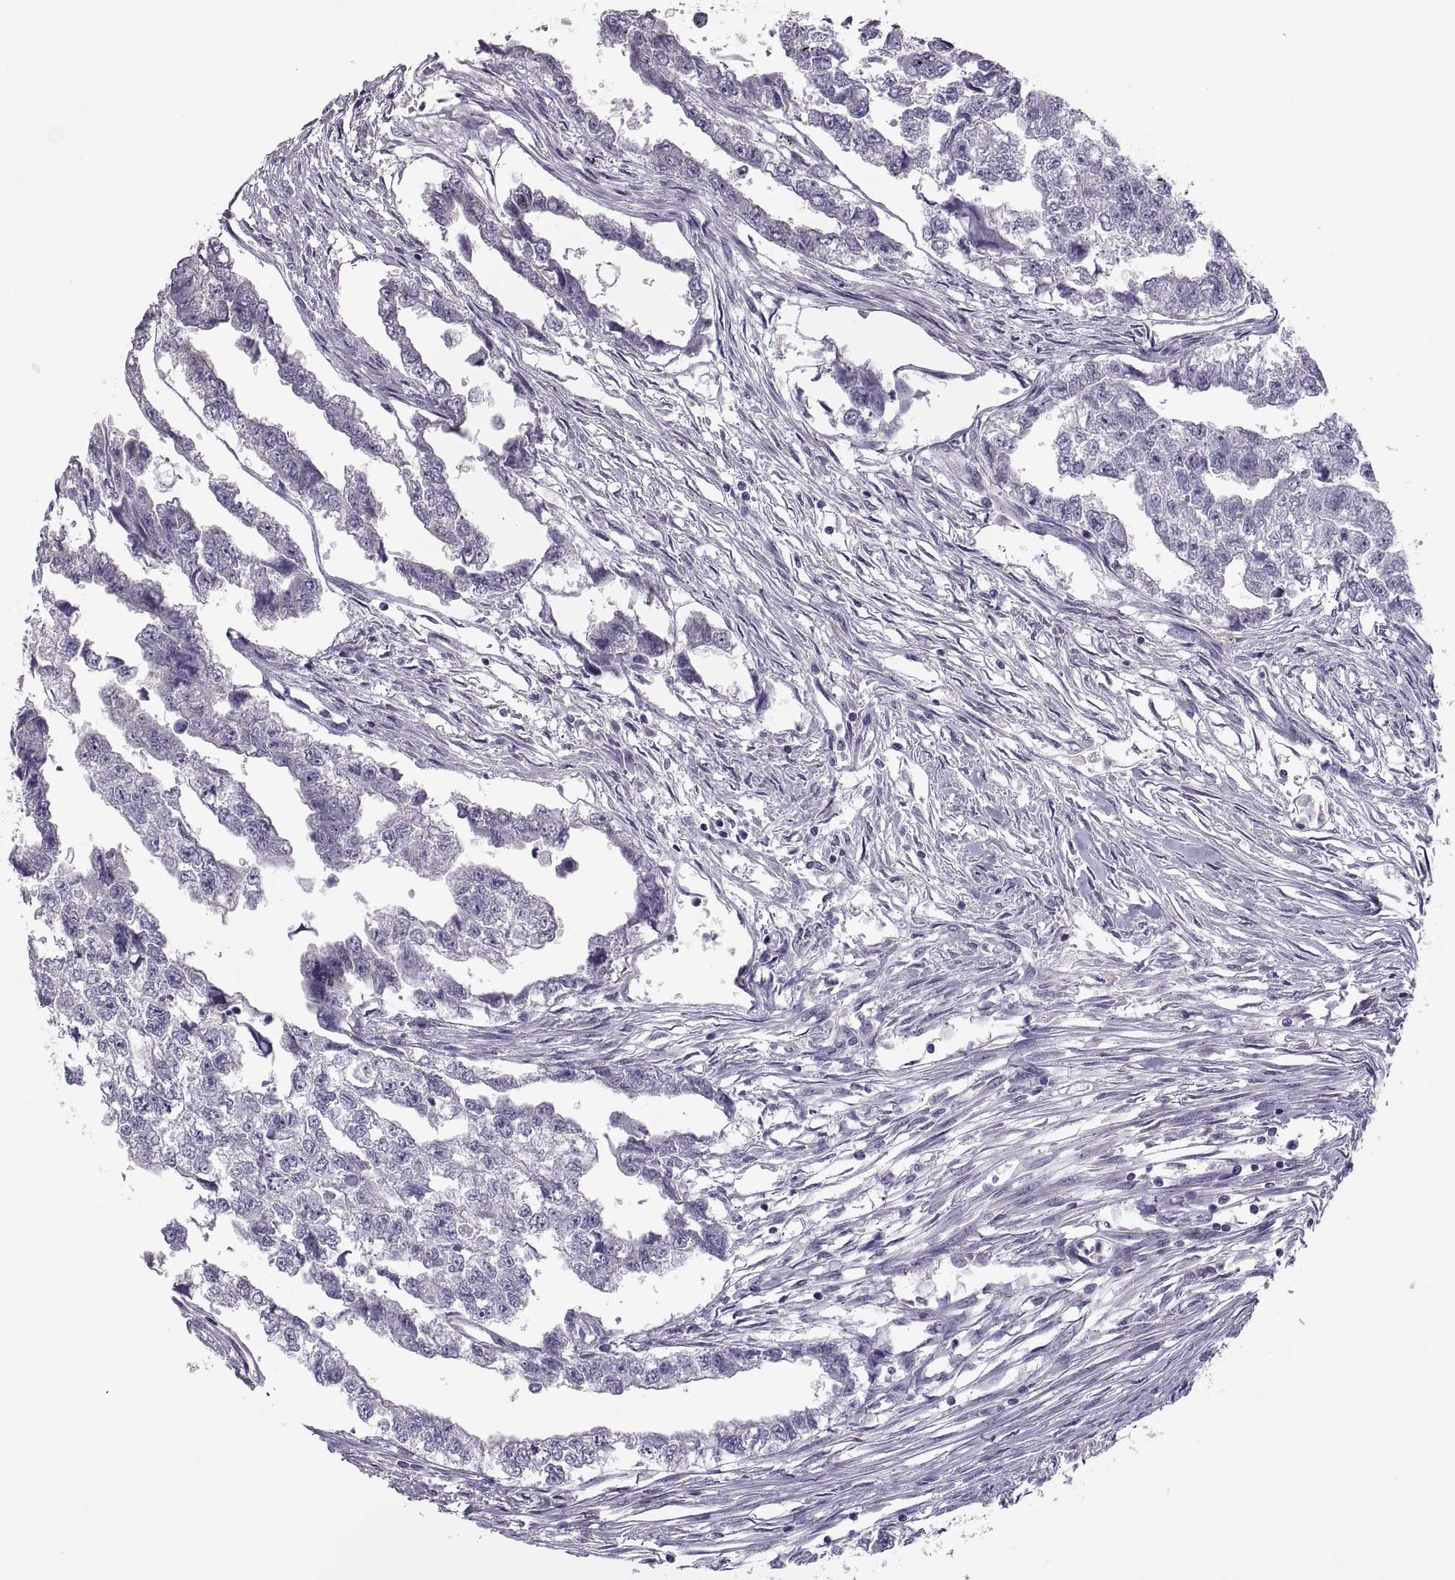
{"staining": {"intensity": "negative", "quantity": "none", "location": "none"}, "tissue": "testis cancer", "cell_type": "Tumor cells", "image_type": "cancer", "snomed": [{"axis": "morphology", "description": "Carcinoma, Embryonal, NOS"}, {"axis": "morphology", "description": "Teratoma, malignant, NOS"}, {"axis": "topography", "description": "Testis"}], "caption": "Tumor cells show no significant protein expression in testis embryonal carcinoma.", "gene": "TBX19", "patient": {"sex": "male", "age": 44}}